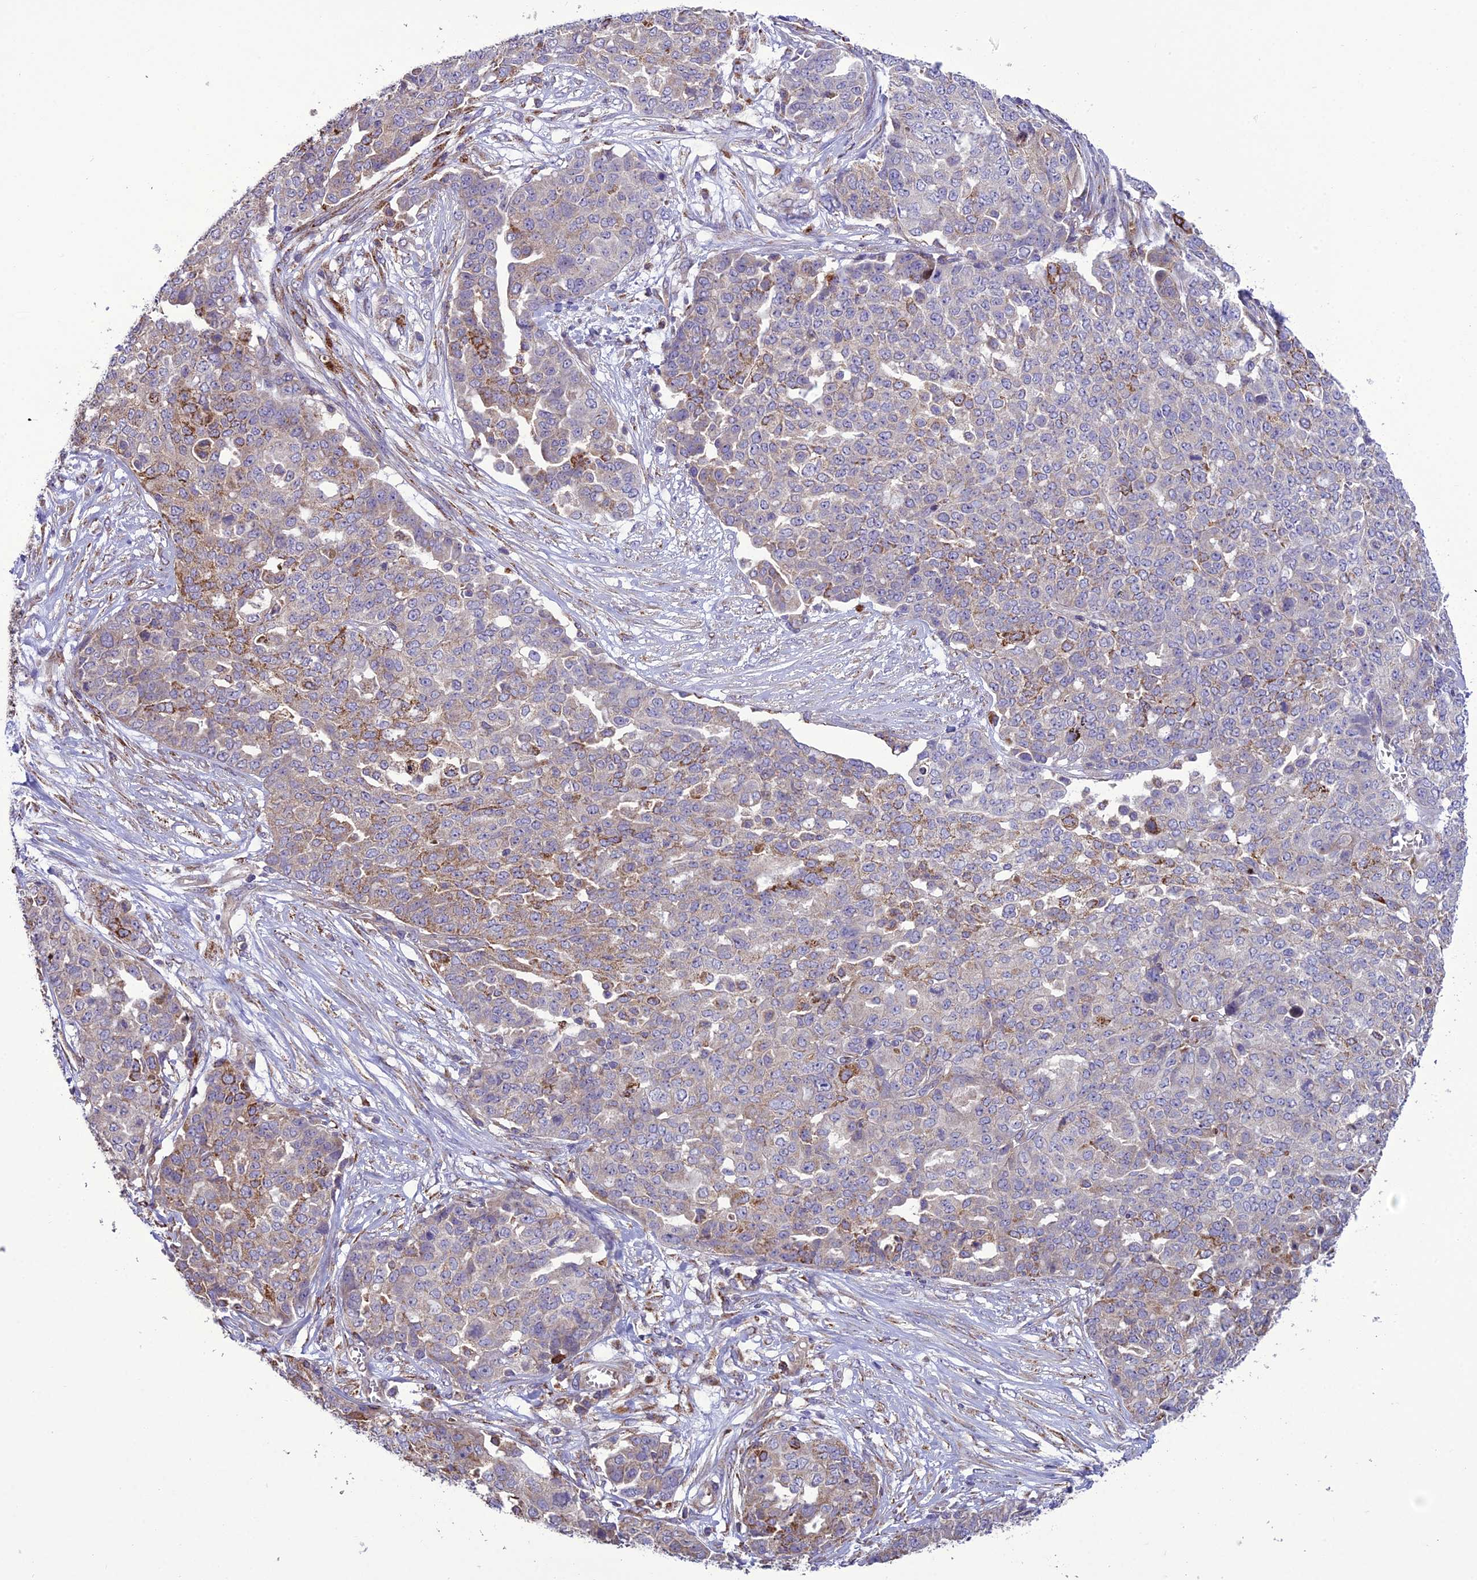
{"staining": {"intensity": "strong", "quantity": "<25%", "location": "cytoplasmic/membranous"}, "tissue": "ovarian cancer", "cell_type": "Tumor cells", "image_type": "cancer", "snomed": [{"axis": "morphology", "description": "Cystadenocarcinoma, serous, NOS"}, {"axis": "topography", "description": "Soft tissue"}, {"axis": "topography", "description": "Ovary"}], "caption": "Immunohistochemical staining of human serous cystadenocarcinoma (ovarian) shows strong cytoplasmic/membranous protein expression in about <25% of tumor cells.", "gene": "TBC1D24", "patient": {"sex": "female", "age": 57}}